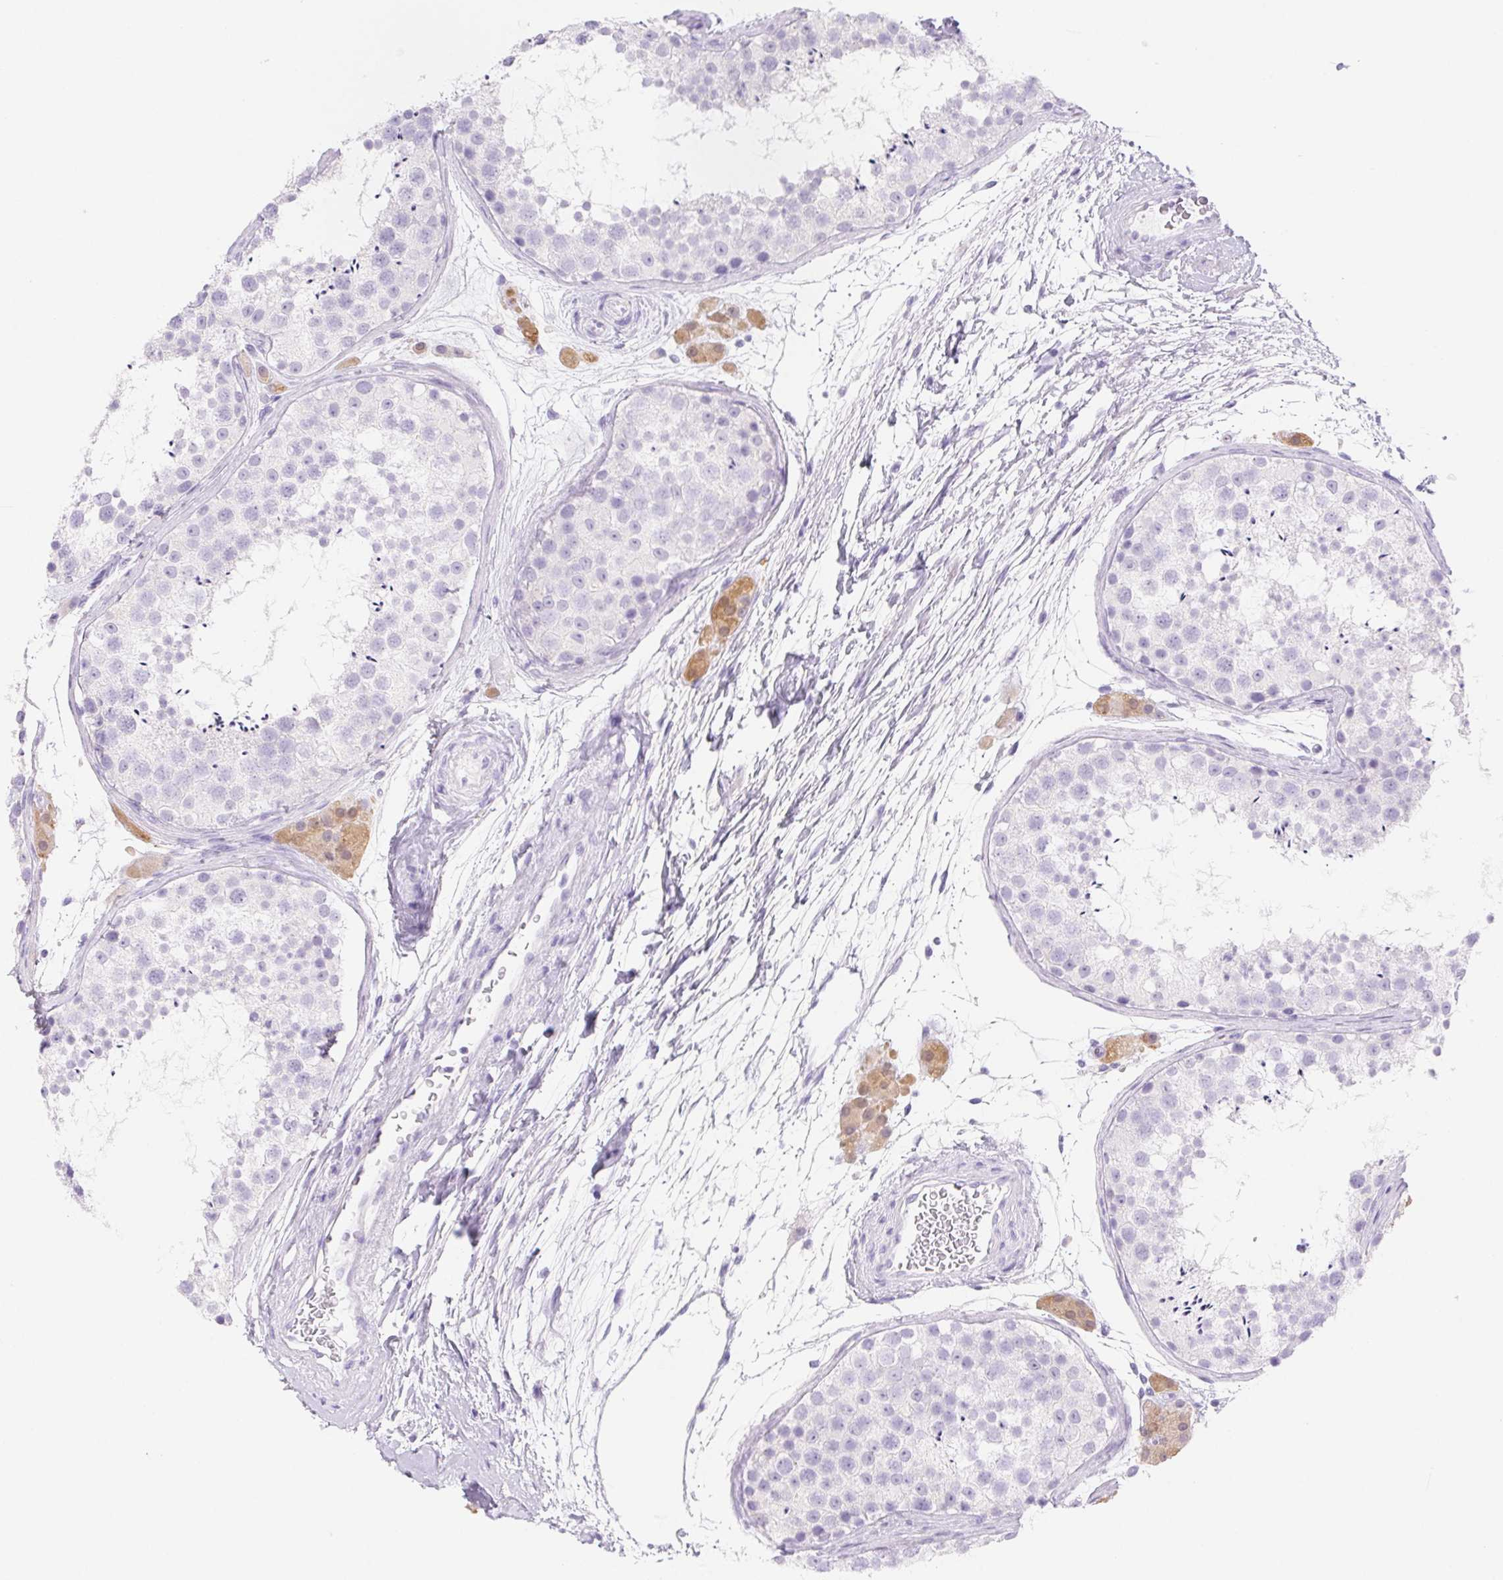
{"staining": {"intensity": "negative", "quantity": "none", "location": "none"}, "tissue": "testis", "cell_type": "Cells in seminiferous ducts", "image_type": "normal", "snomed": [{"axis": "morphology", "description": "Normal tissue, NOS"}, {"axis": "topography", "description": "Testis"}], "caption": "Cells in seminiferous ducts are negative for brown protein staining in normal testis. Brightfield microscopy of immunohistochemistry (IHC) stained with DAB (3,3'-diaminobenzidine) (brown) and hematoxylin (blue), captured at high magnification.", "gene": "PNLIP", "patient": {"sex": "male", "age": 41}}